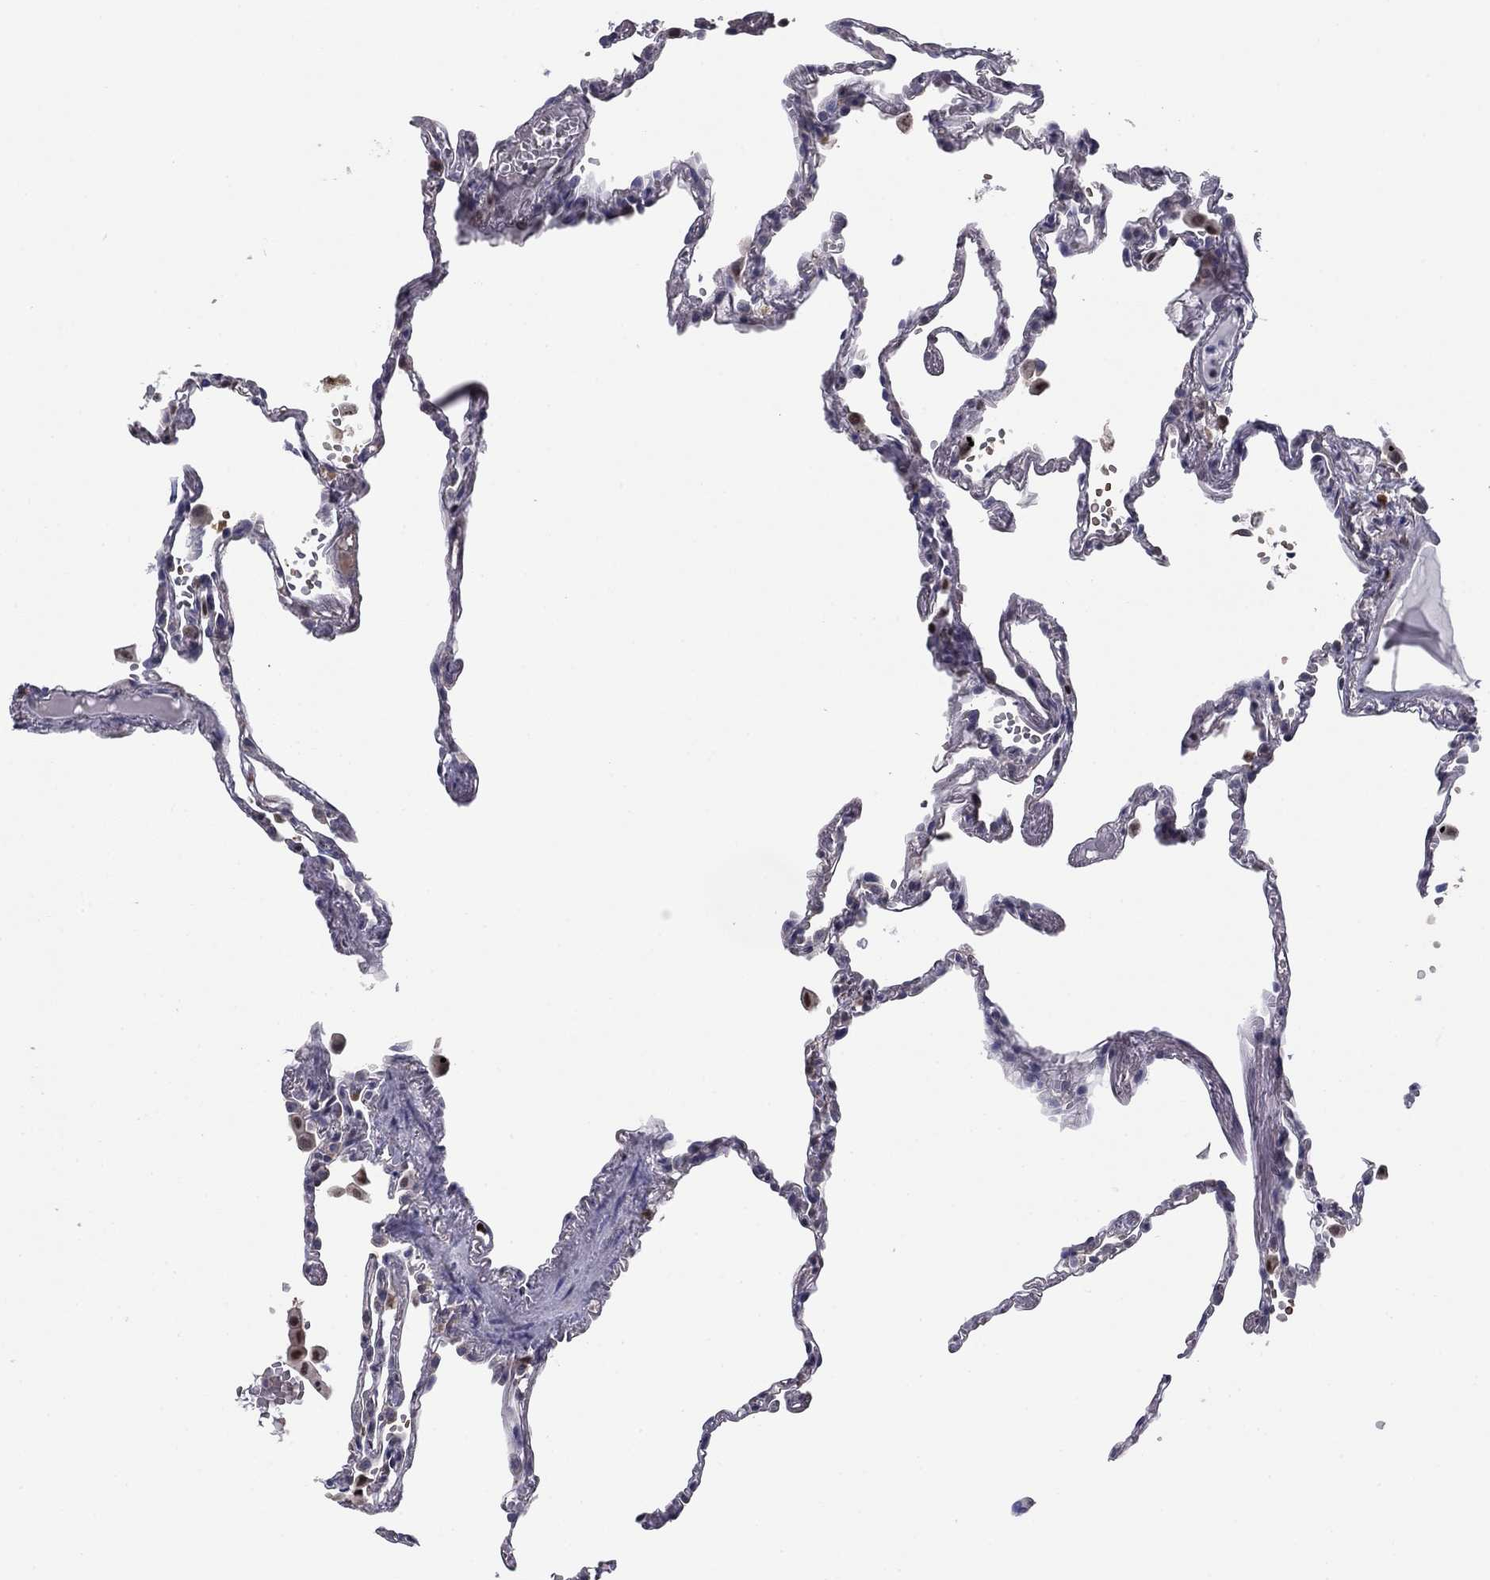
{"staining": {"intensity": "negative", "quantity": "none", "location": "none"}, "tissue": "lung", "cell_type": "Alveolar cells", "image_type": "normal", "snomed": [{"axis": "morphology", "description": "Normal tissue, NOS"}, {"axis": "topography", "description": "Lung"}], "caption": "Alveolar cells show no significant protein positivity in normal lung.", "gene": "HSPB2", "patient": {"sex": "male", "age": 78}}